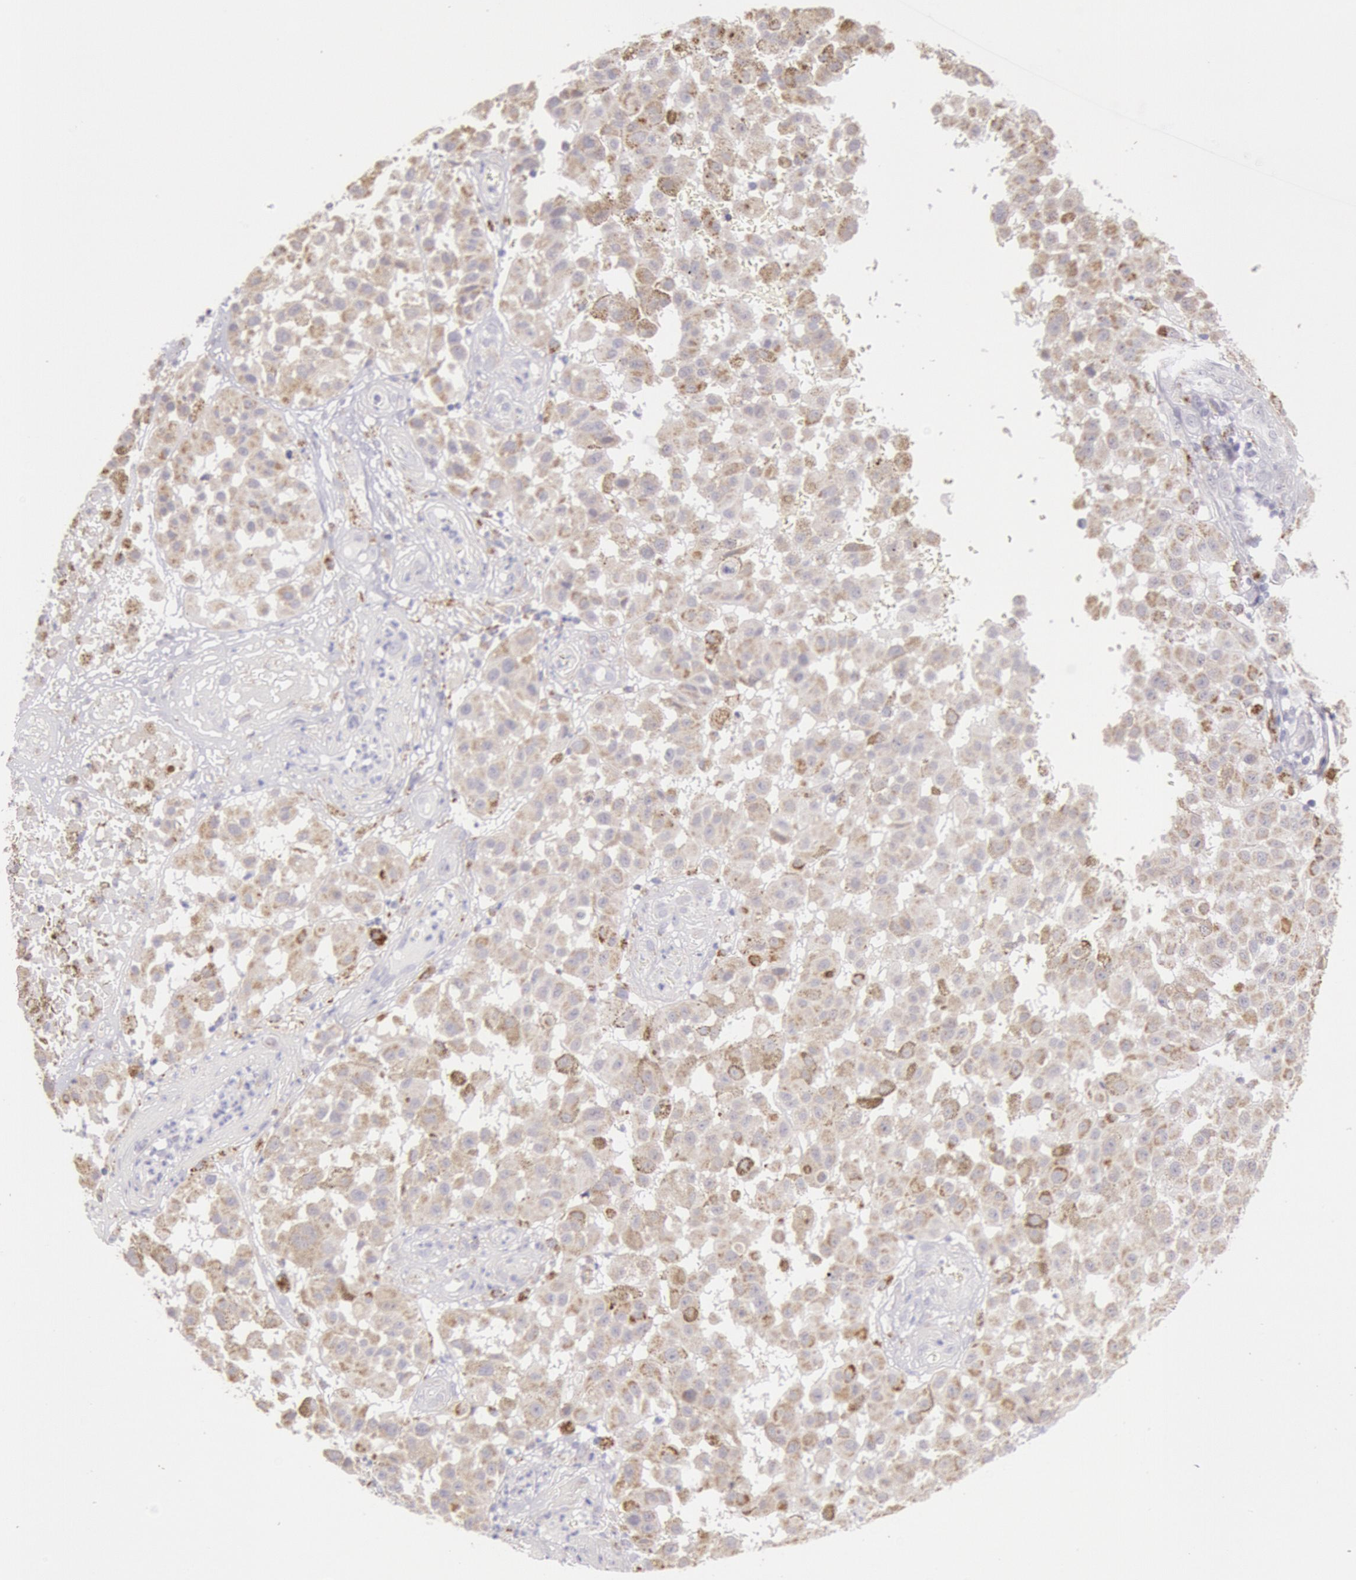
{"staining": {"intensity": "weak", "quantity": ">75%", "location": "cytoplasmic/membranous"}, "tissue": "melanoma", "cell_type": "Tumor cells", "image_type": "cancer", "snomed": [{"axis": "morphology", "description": "Malignant melanoma, NOS"}, {"axis": "topography", "description": "Skin"}], "caption": "Malignant melanoma was stained to show a protein in brown. There is low levels of weak cytoplasmic/membranous expression in about >75% of tumor cells.", "gene": "FRMD6", "patient": {"sex": "female", "age": 64}}